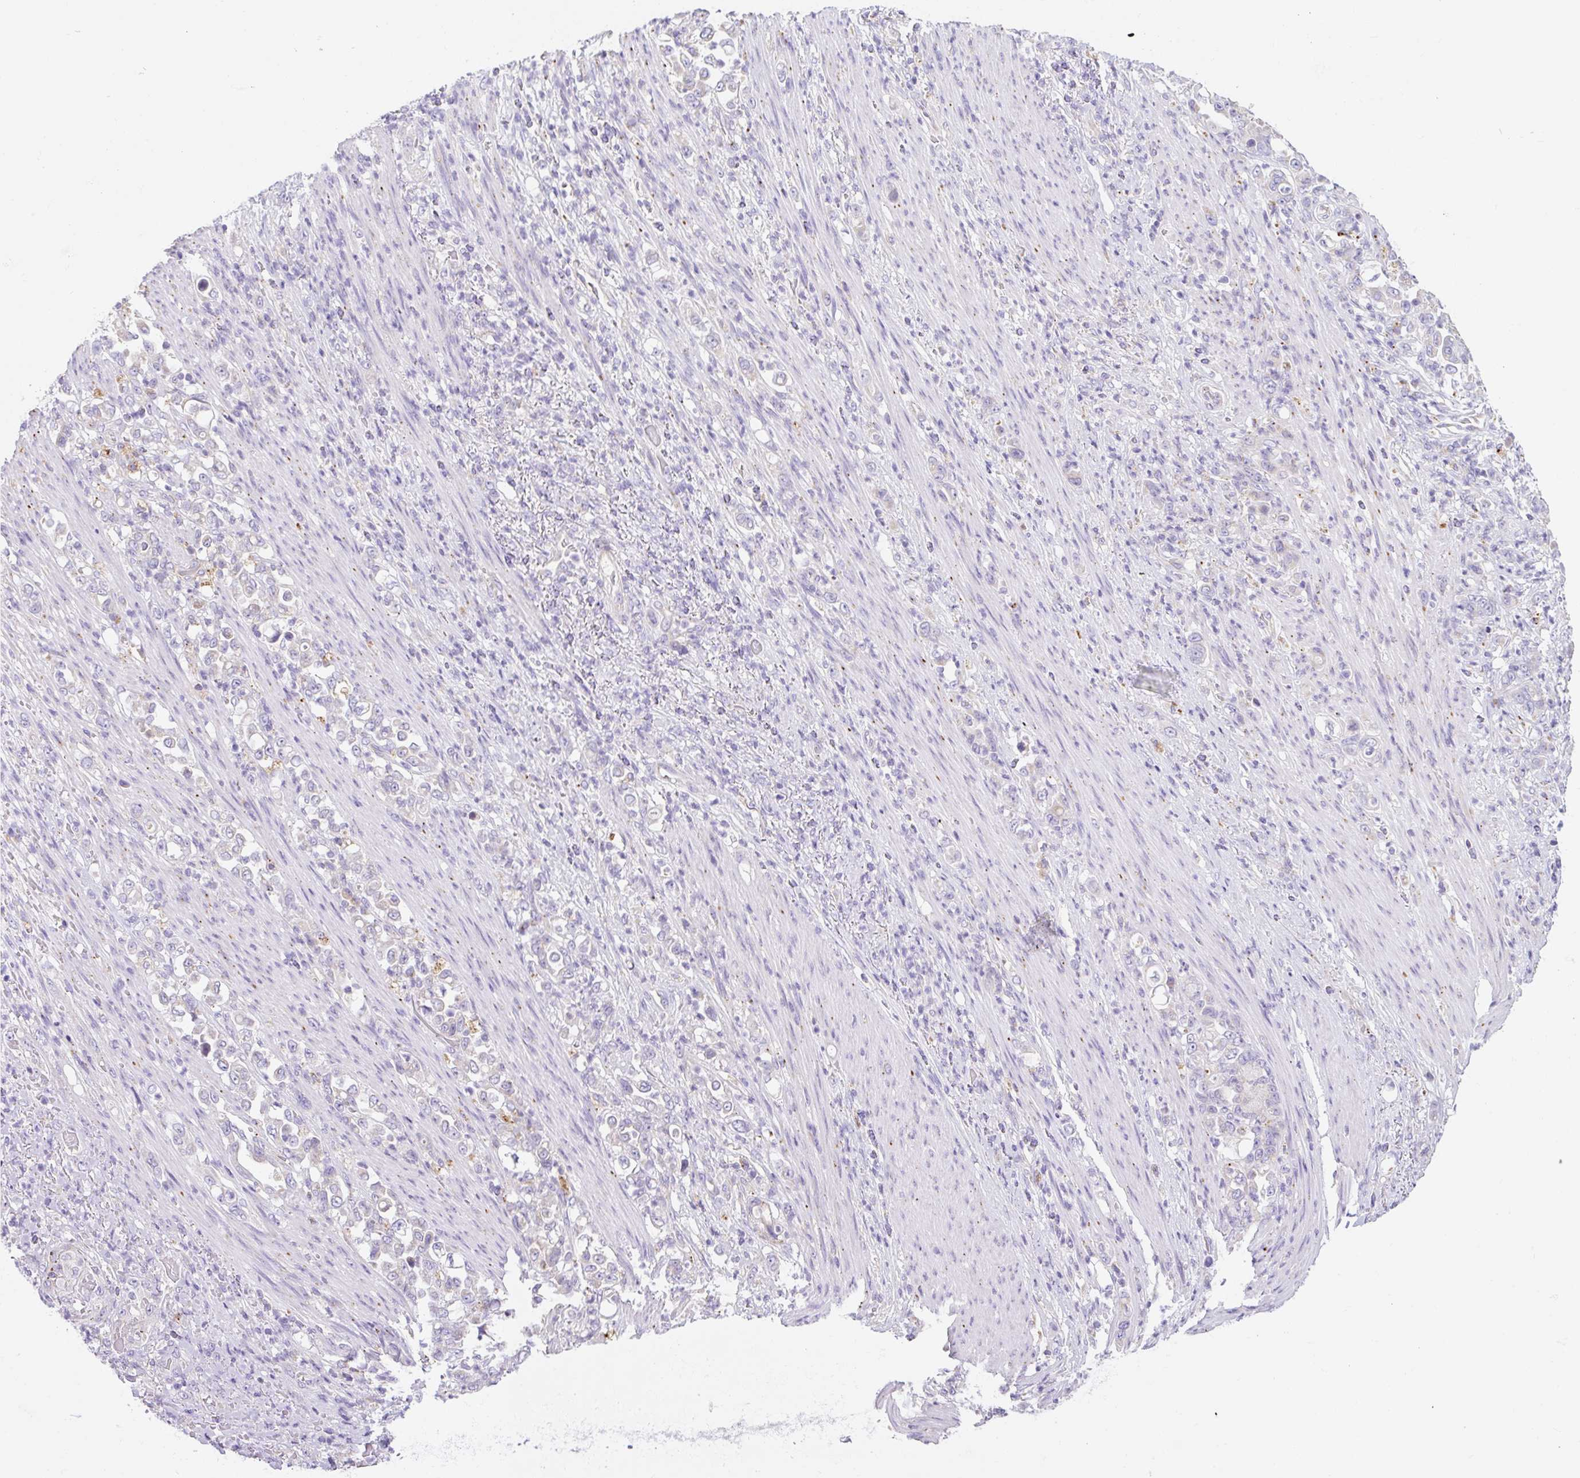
{"staining": {"intensity": "negative", "quantity": "none", "location": "none"}, "tissue": "stomach cancer", "cell_type": "Tumor cells", "image_type": "cancer", "snomed": [{"axis": "morphology", "description": "Normal tissue, NOS"}, {"axis": "morphology", "description": "Adenocarcinoma, NOS"}, {"axis": "topography", "description": "Stomach"}], "caption": "Immunohistochemistry micrograph of neoplastic tissue: human stomach adenocarcinoma stained with DAB (3,3'-diaminobenzidine) reveals no significant protein positivity in tumor cells.", "gene": "CLEC3A", "patient": {"sex": "female", "age": 79}}